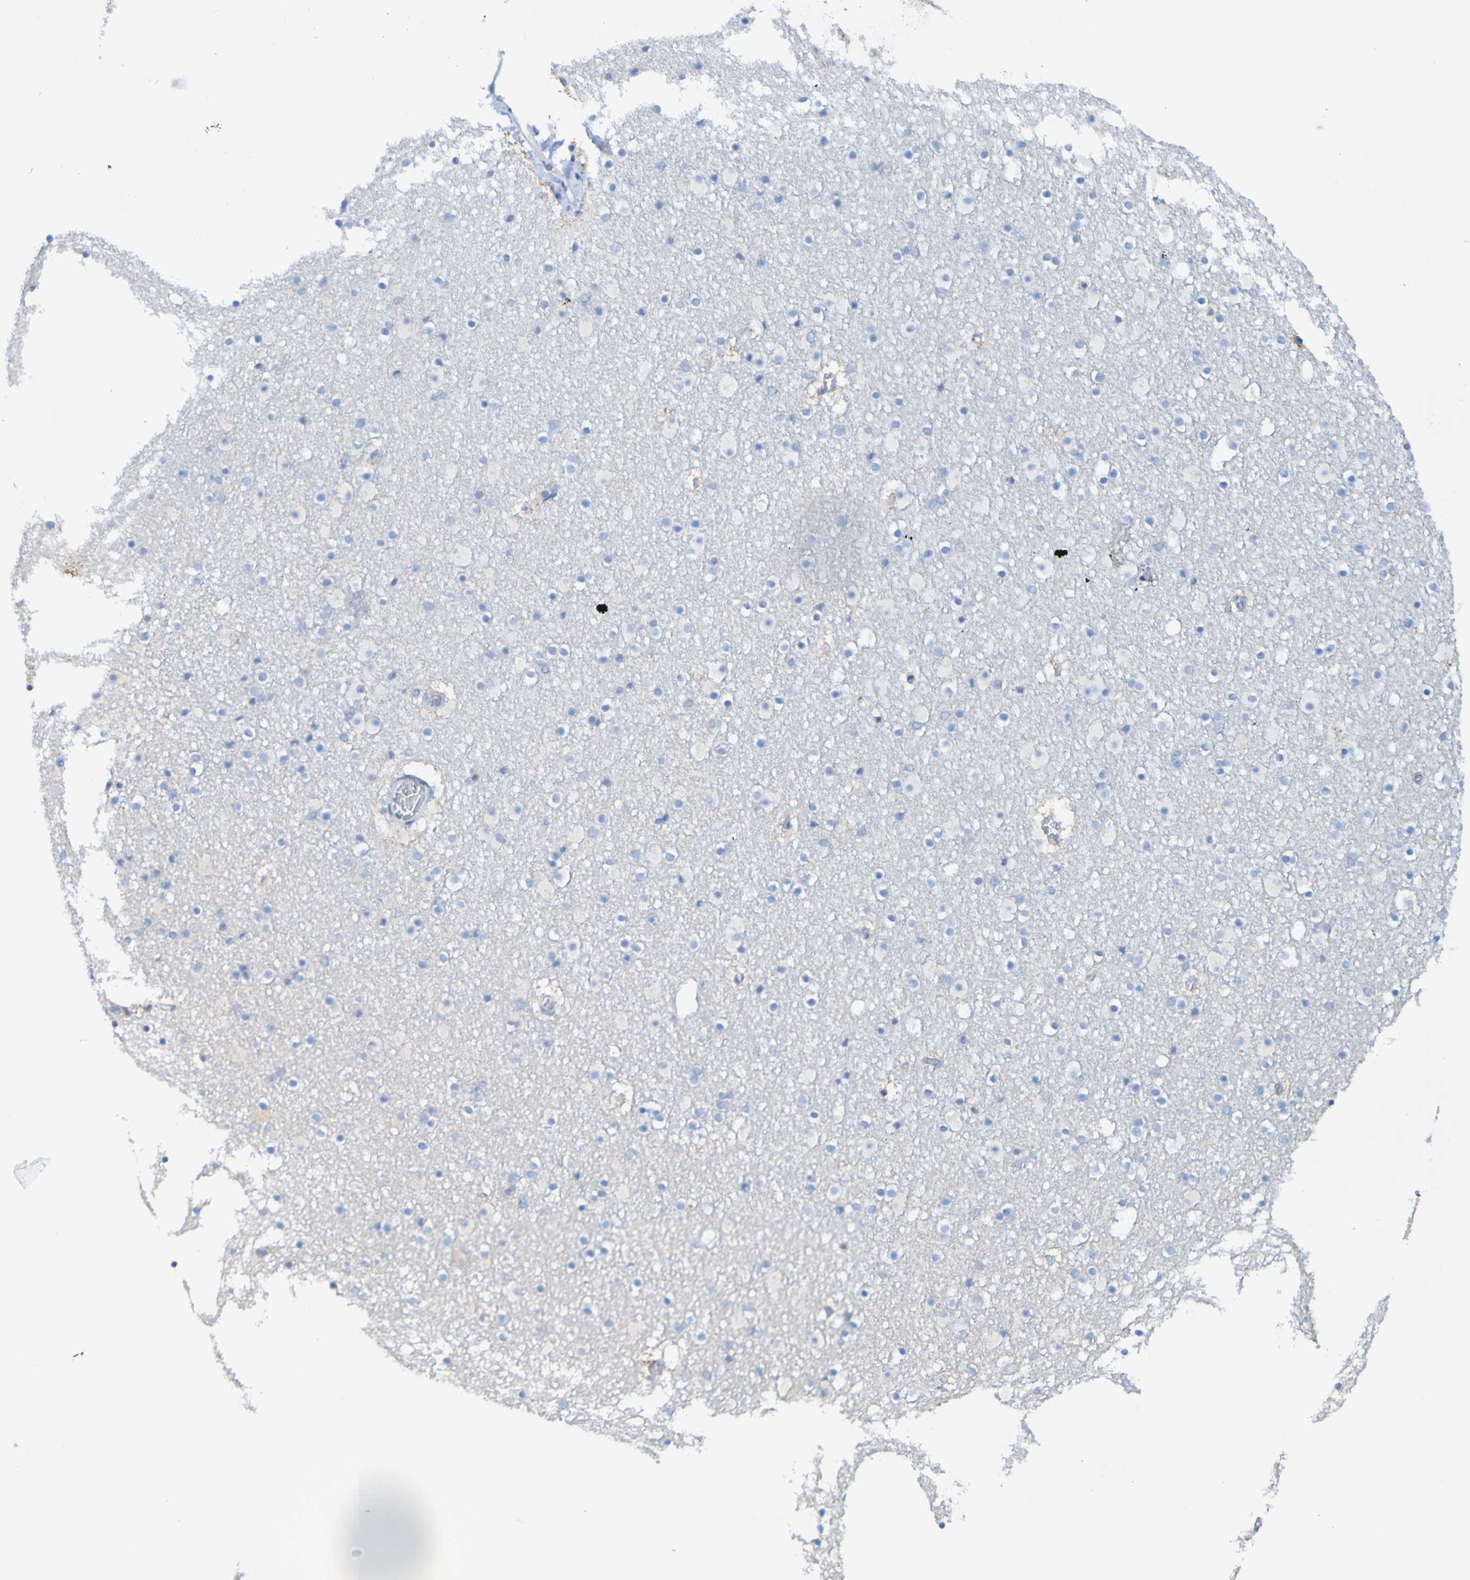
{"staining": {"intensity": "negative", "quantity": "none", "location": "none"}, "tissue": "caudate", "cell_type": "Glial cells", "image_type": "normal", "snomed": [{"axis": "morphology", "description": "Normal tissue, NOS"}, {"axis": "topography", "description": "Lateral ventricle wall"}], "caption": "A high-resolution photomicrograph shows IHC staining of normal caudate, which shows no significant expression in glial cells.", "gene": "ACMSD", "patient": {"sex": "male", "age": 45}}